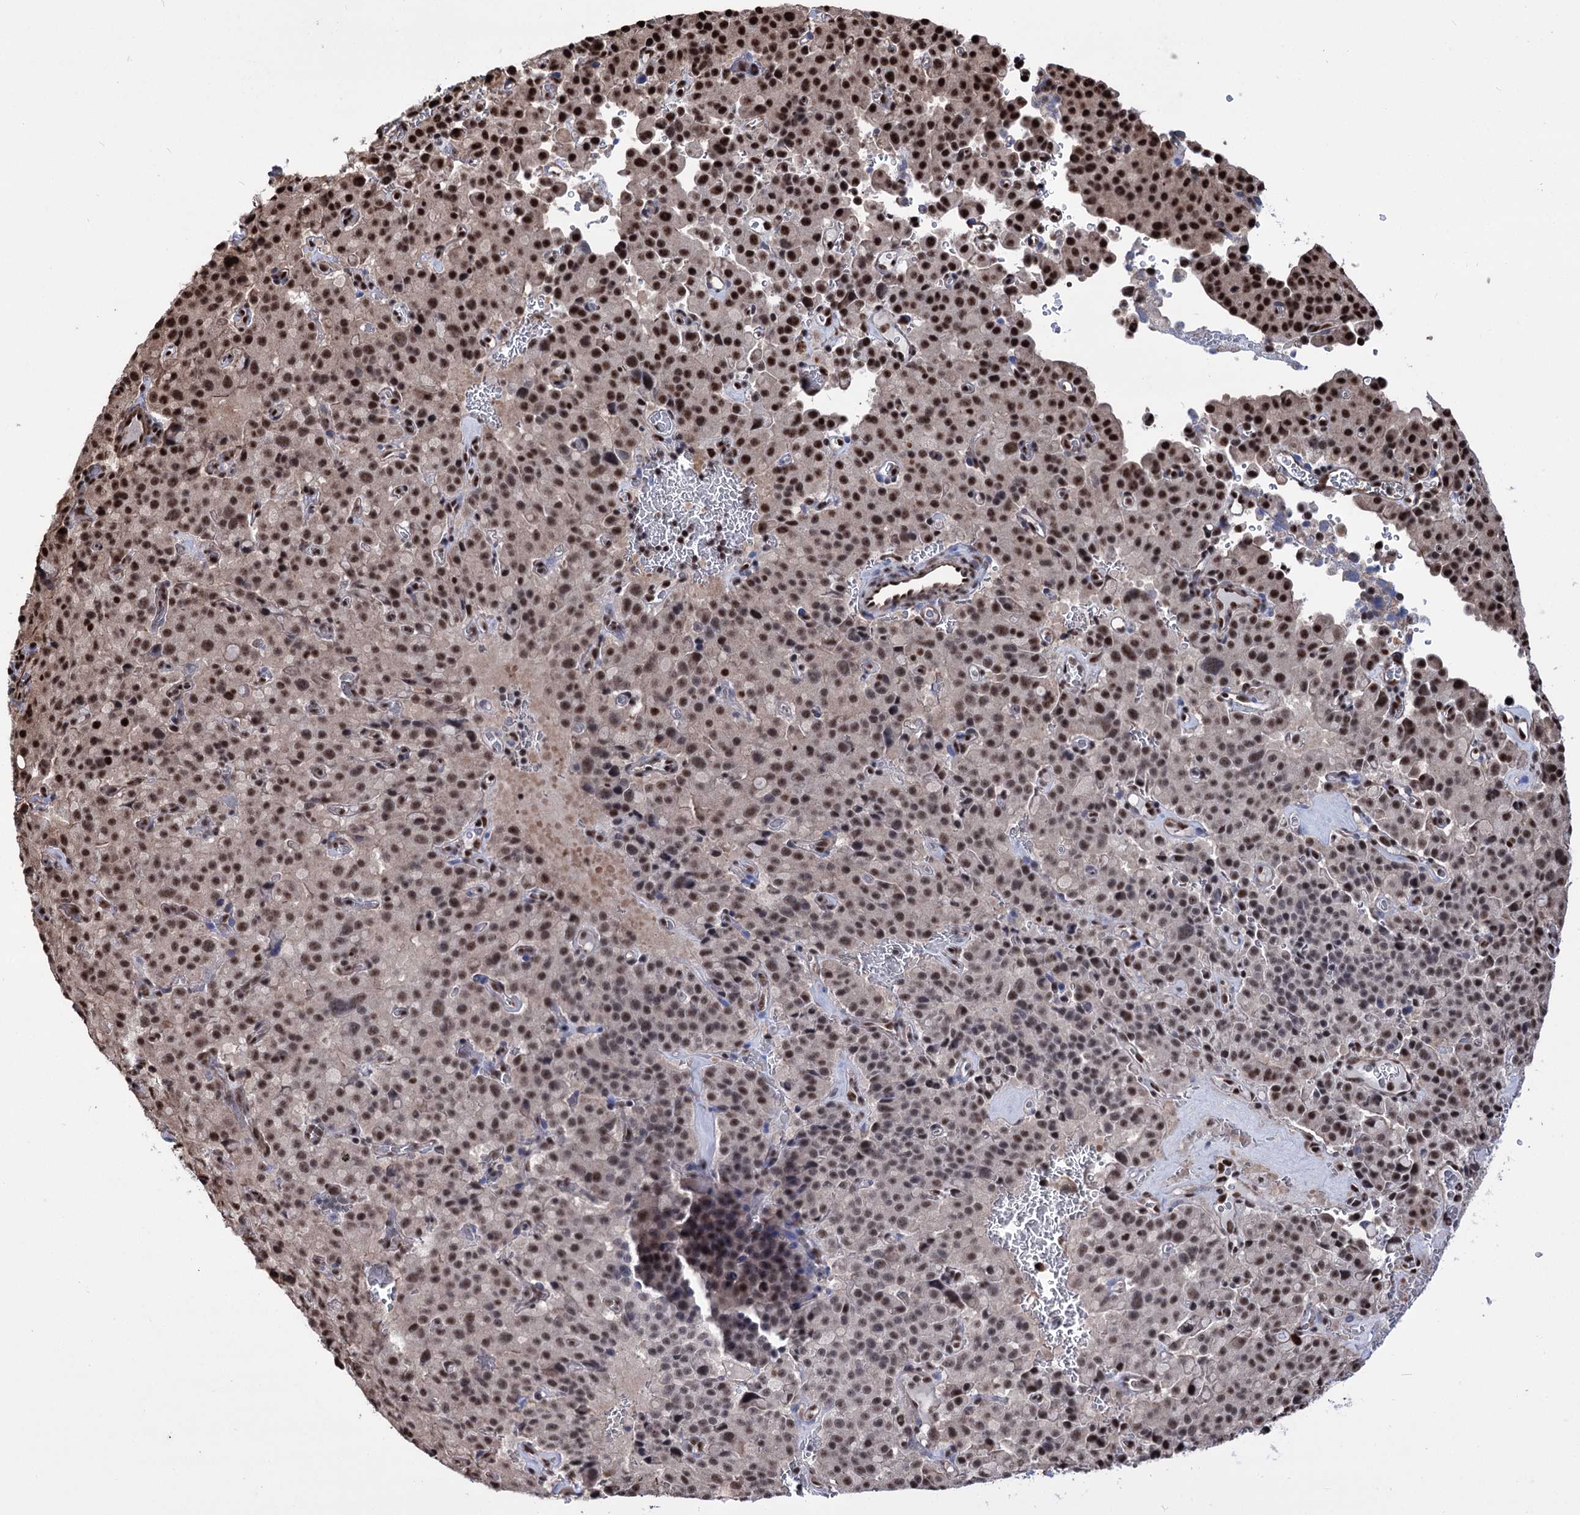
{"staining": {"intensity": "strong", "quantity": "25%-75%", "location": "nuclear"}, "tissue": "pancreatic cancer", "cell_type": "Tumor cells", "image_type": "cancer", "snomed": [{"axis": "morphology", "description": "Adenocarcinoma, NOS"}, {"axis": "topography", "description": "Pancreas"}], "caption": "Pancreatic cancer stained for a protein (brown) reveals strong nuclear positive staining in about 25%-75% of tumor cells.", "gene": "CHMP7", "patient": {"sex": "male", "age": 65}}